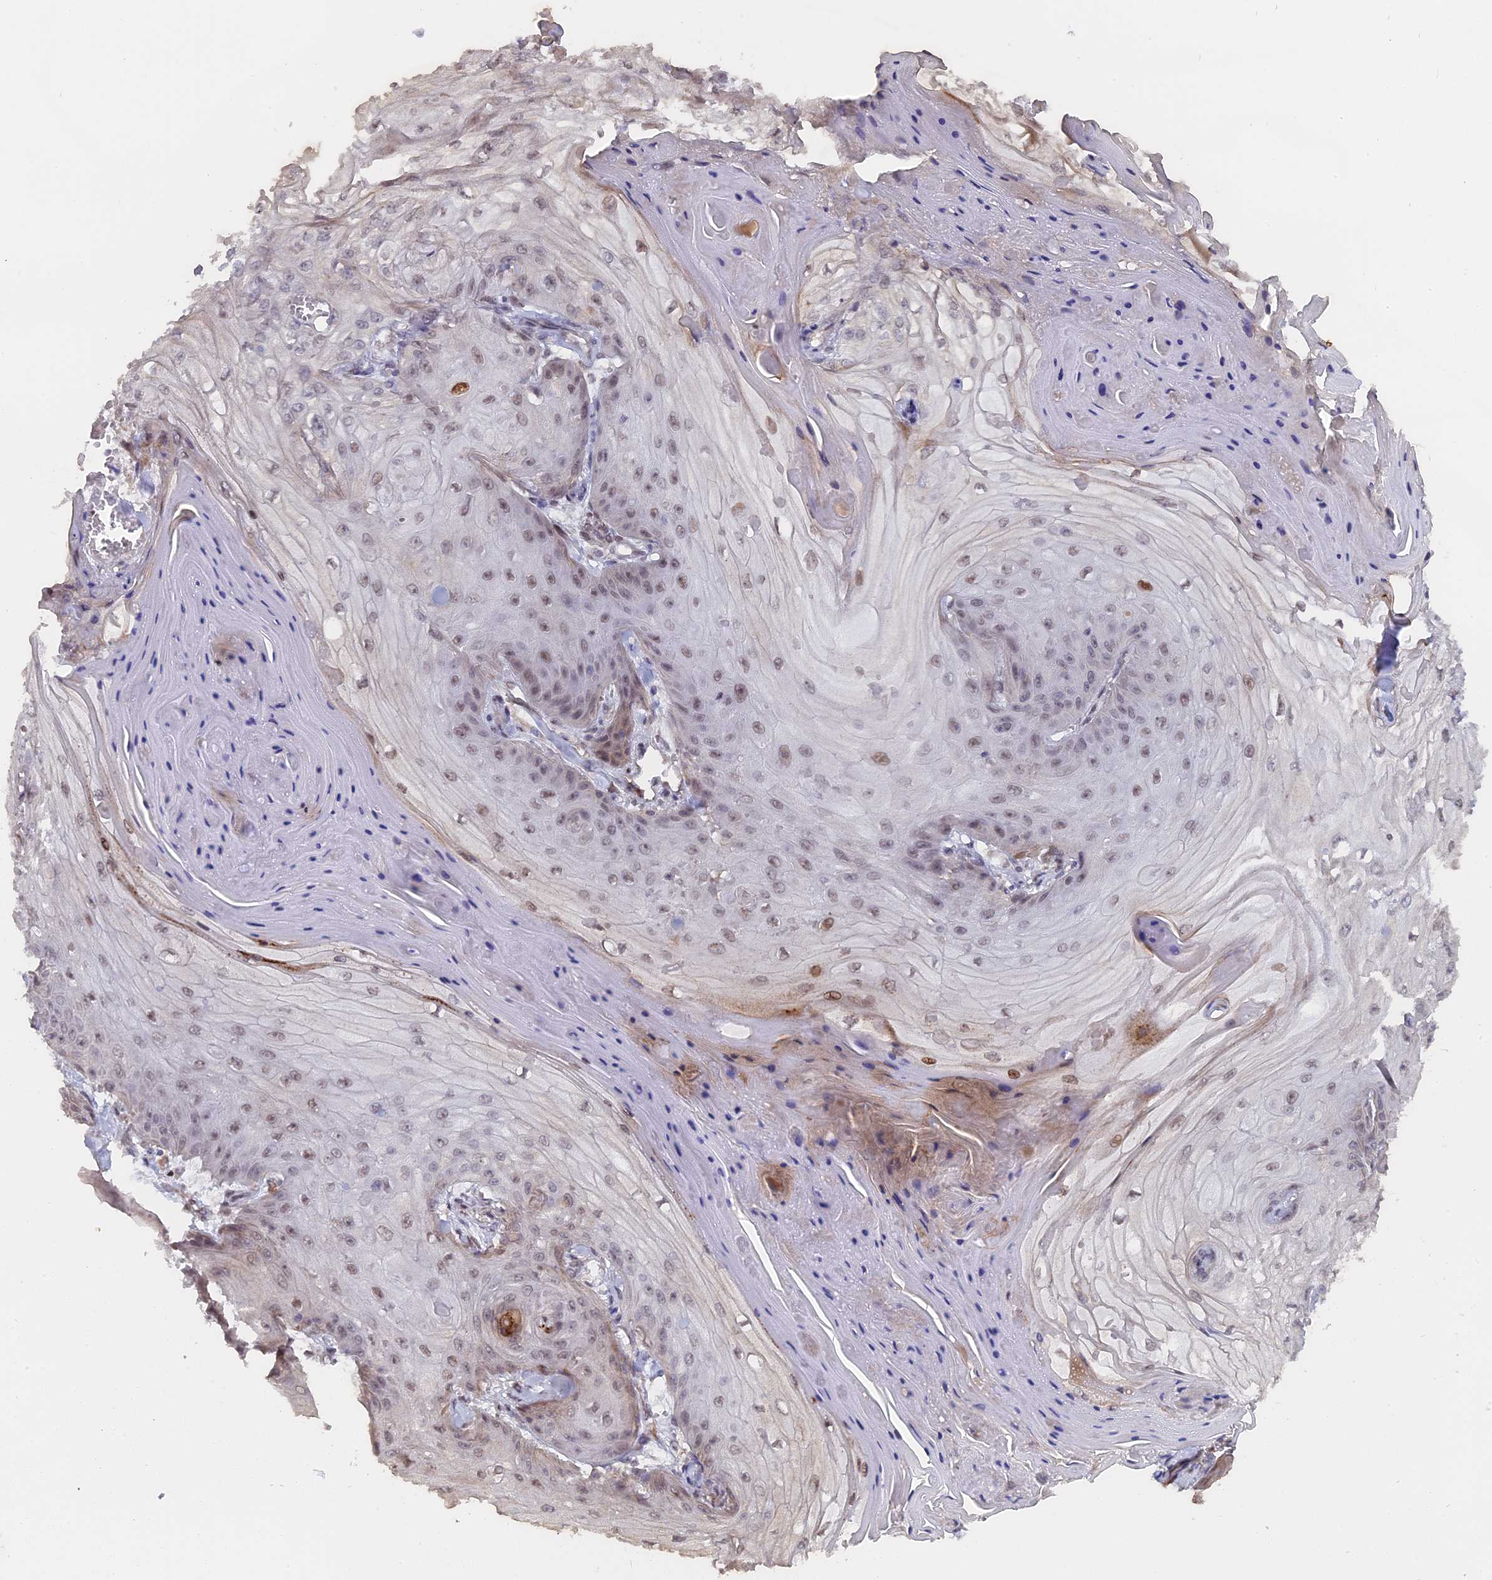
{"staining": {"intensity": "weak", "quantity": "25%-75%", "location": "nuclear"}, "tissue": "skin cancer", "cell_type": "Tumor cells", "image_type": "cancer", "snomed": [{"axis": "morphology", "description": "Squamous cell carcinoma, NOS"}, {"axis": "topography", "description": "Skin"}], "caption": "Skin cancer (squamous cell carcinoma) stained for a protein (brown) reveals weak nuclear positive staining in approximately 25%-75% of tumor cells.", "gene": "PYGO1", "patient": {"sex": "male", "age": 74}}